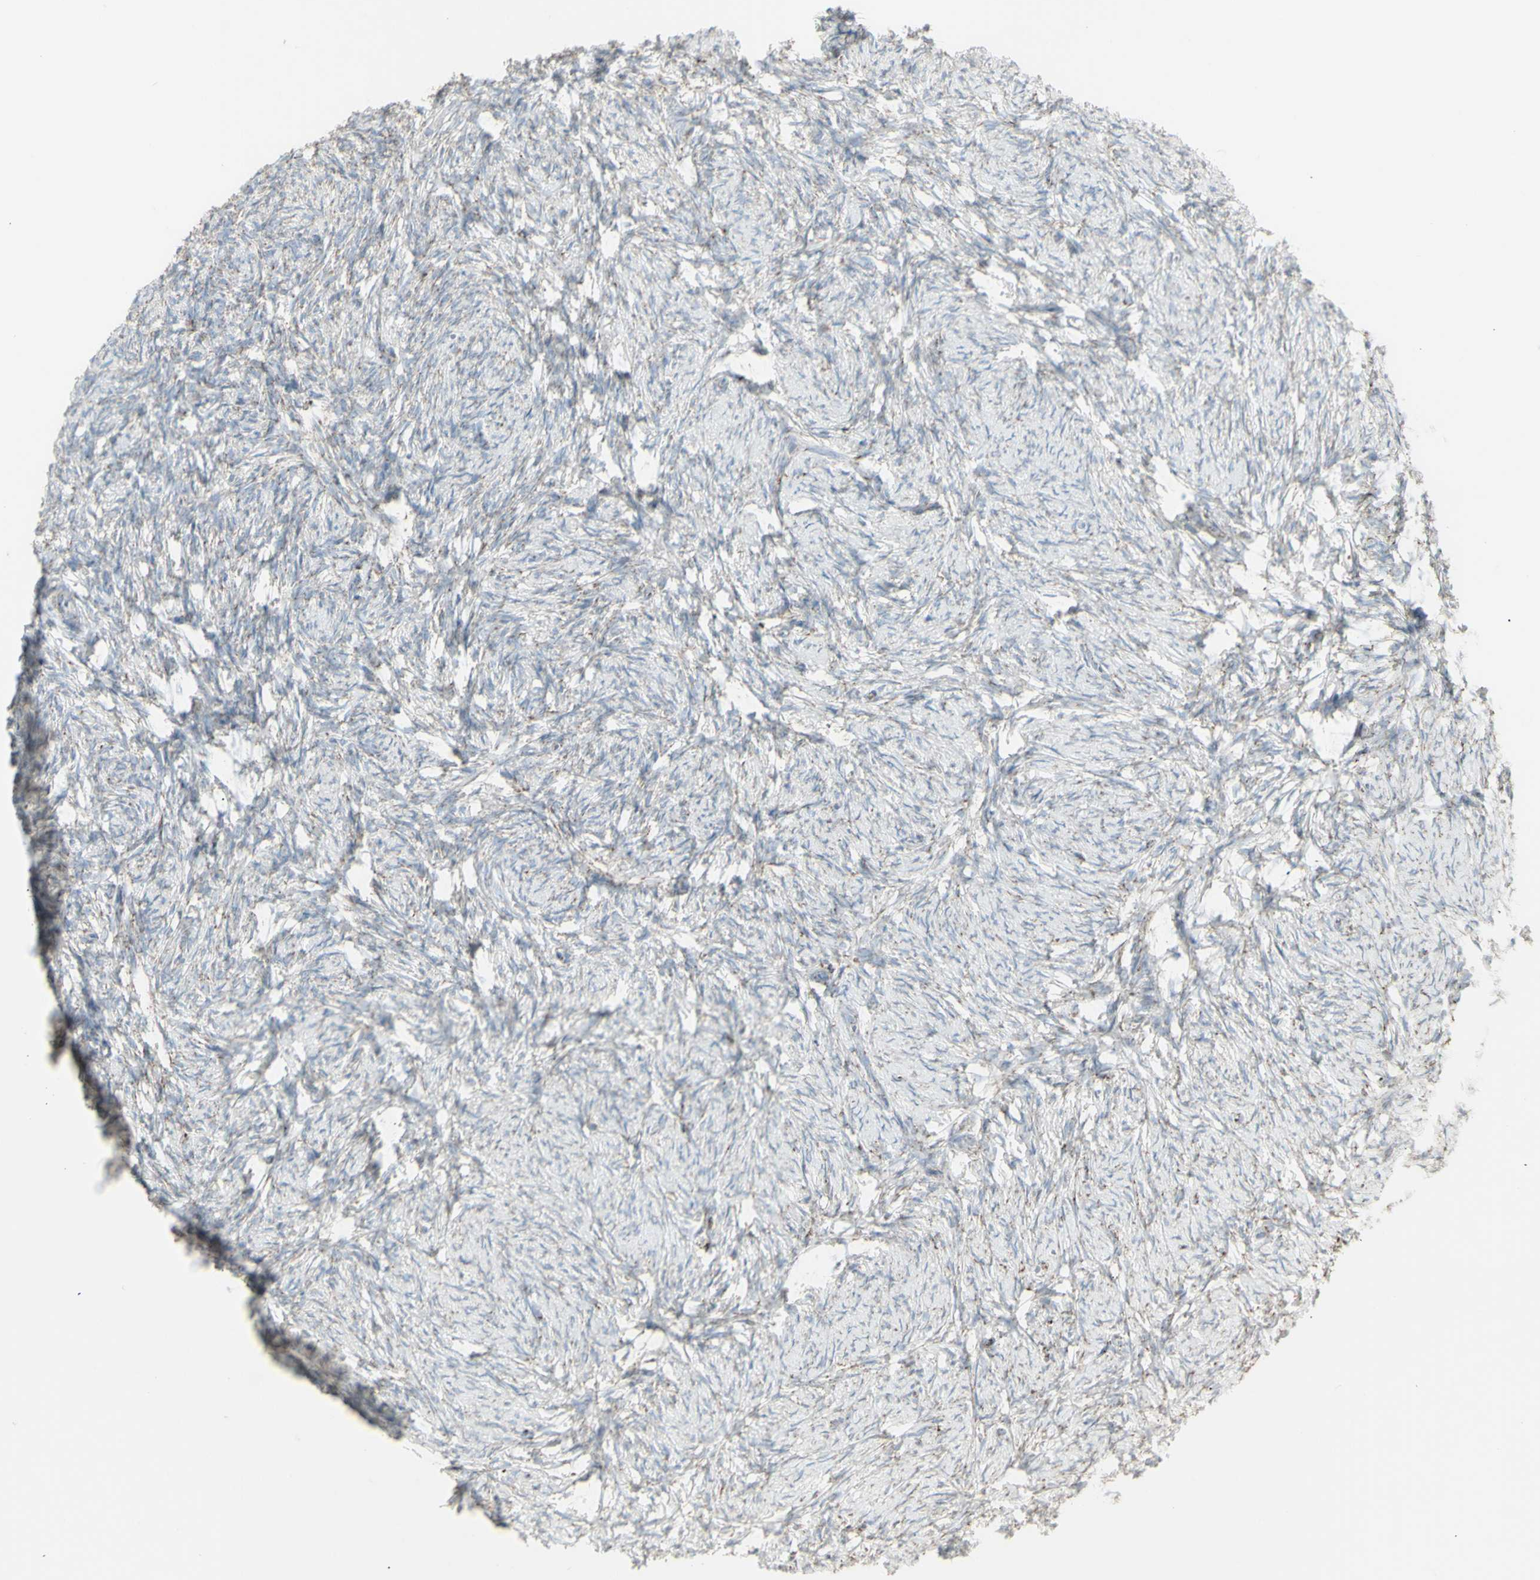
{"staining": {"intensity": "negative", "quantity": "none", "location": "none"}, "tissue": "ovary", "cell_type": "Follicle cells", "image_type": "normal", "snomed": [{"axis": "morphology", "description": "Normal tissue, NOS"}, {"axis": "topography", "description": "Ovary"}], "caption": "The IHC photomicrograph has no significant expression in follicle cells of ovary. (DAB IHC with hematoxylin counter stain).", "gene": "PLGRKT", "patient": {"sex": "female", "age": 60}}